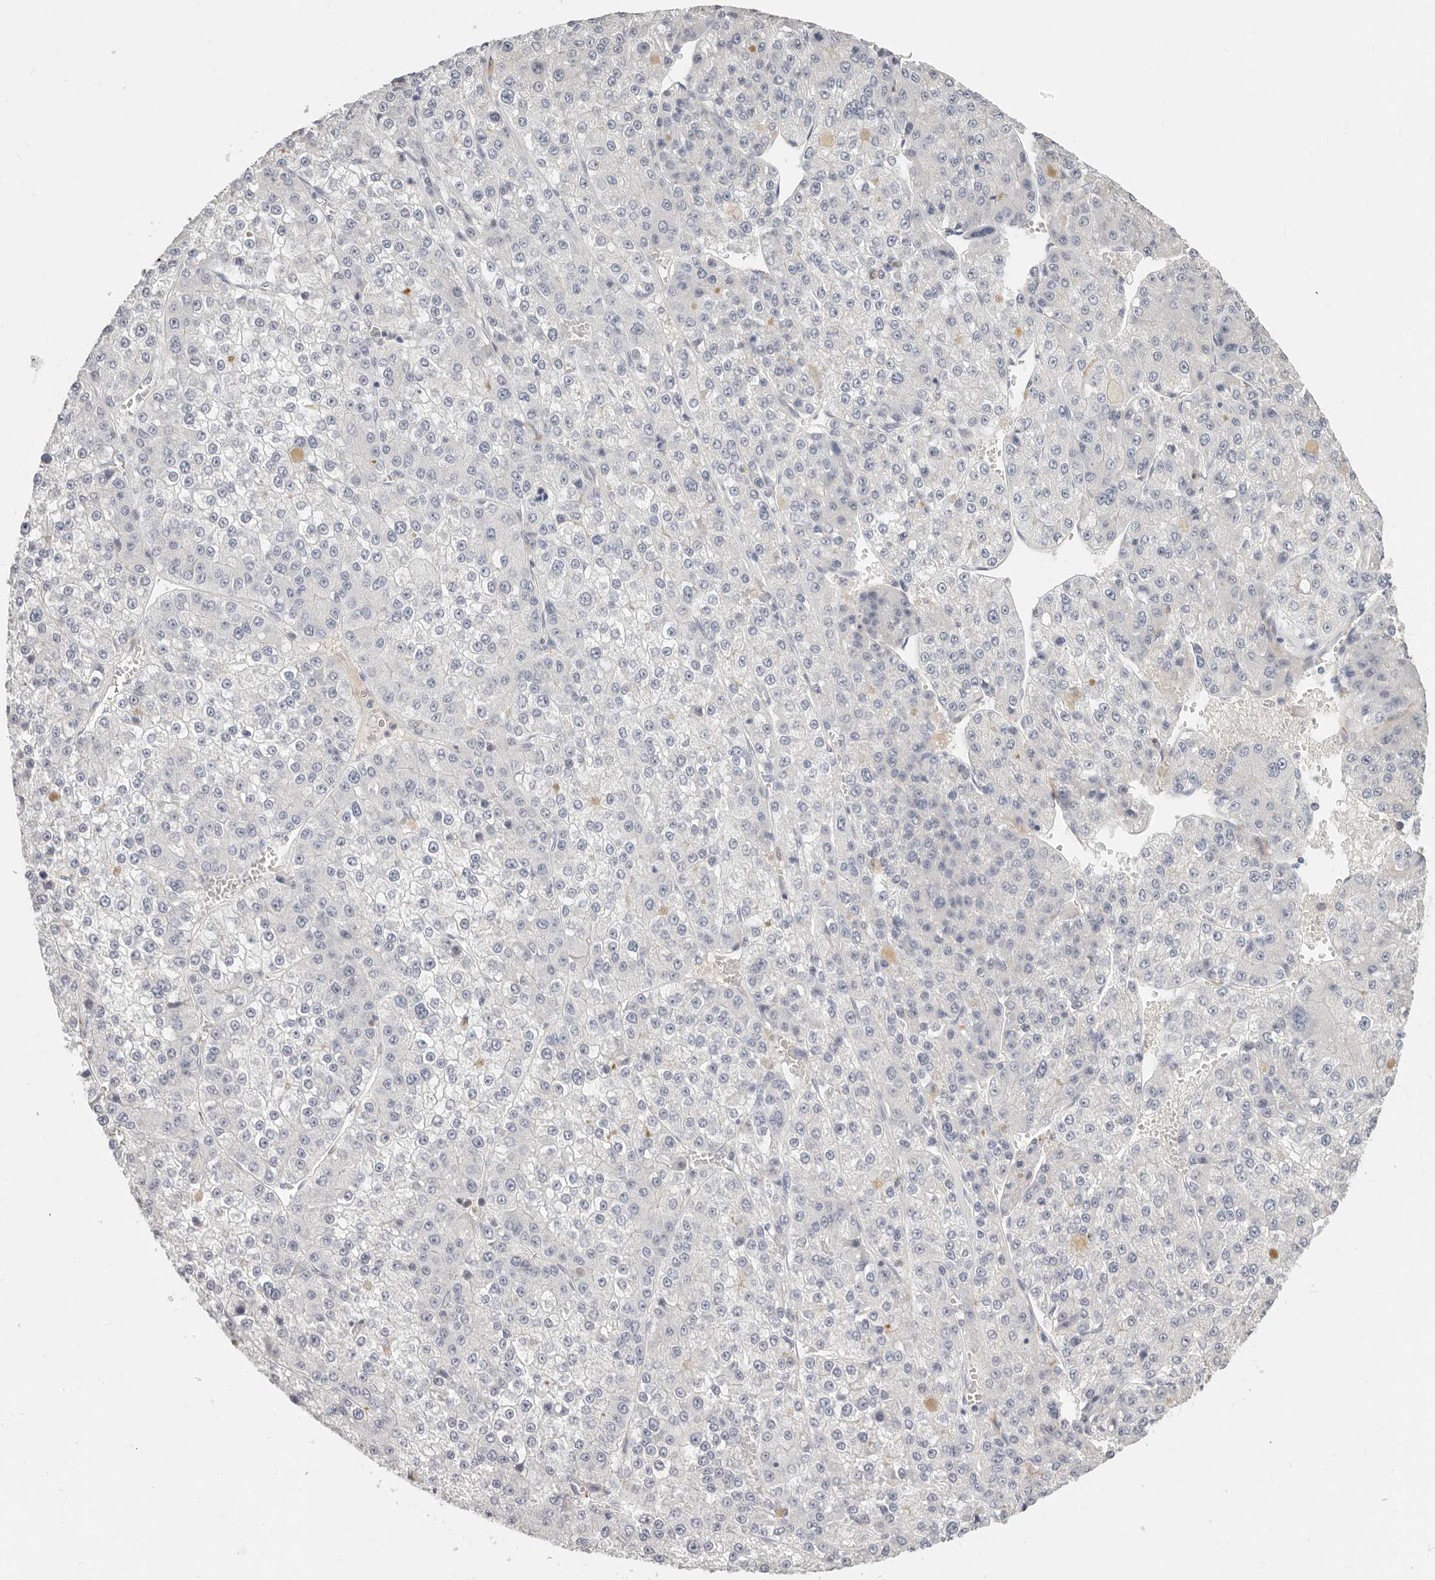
{"staining": {"intensity": "negative", "quantity": "none", "location": "none"}, "tissue": "liver cancer", "cell_type": "Tumor cells", "image_type": "cancer", "snomed": [{"axis": "morphology", "description": "Carcinoma, Hepatocellular, NOS"}, {"axis": "topography", "description": "Liver"}], "caption": "Immunohistochemical staining of human hepatocellular carcinoma (liver) demonstrates no significant positivity in tumor cells.", "gene": "ZRANB1", "patient": {"sex": "female", "age": 73}}